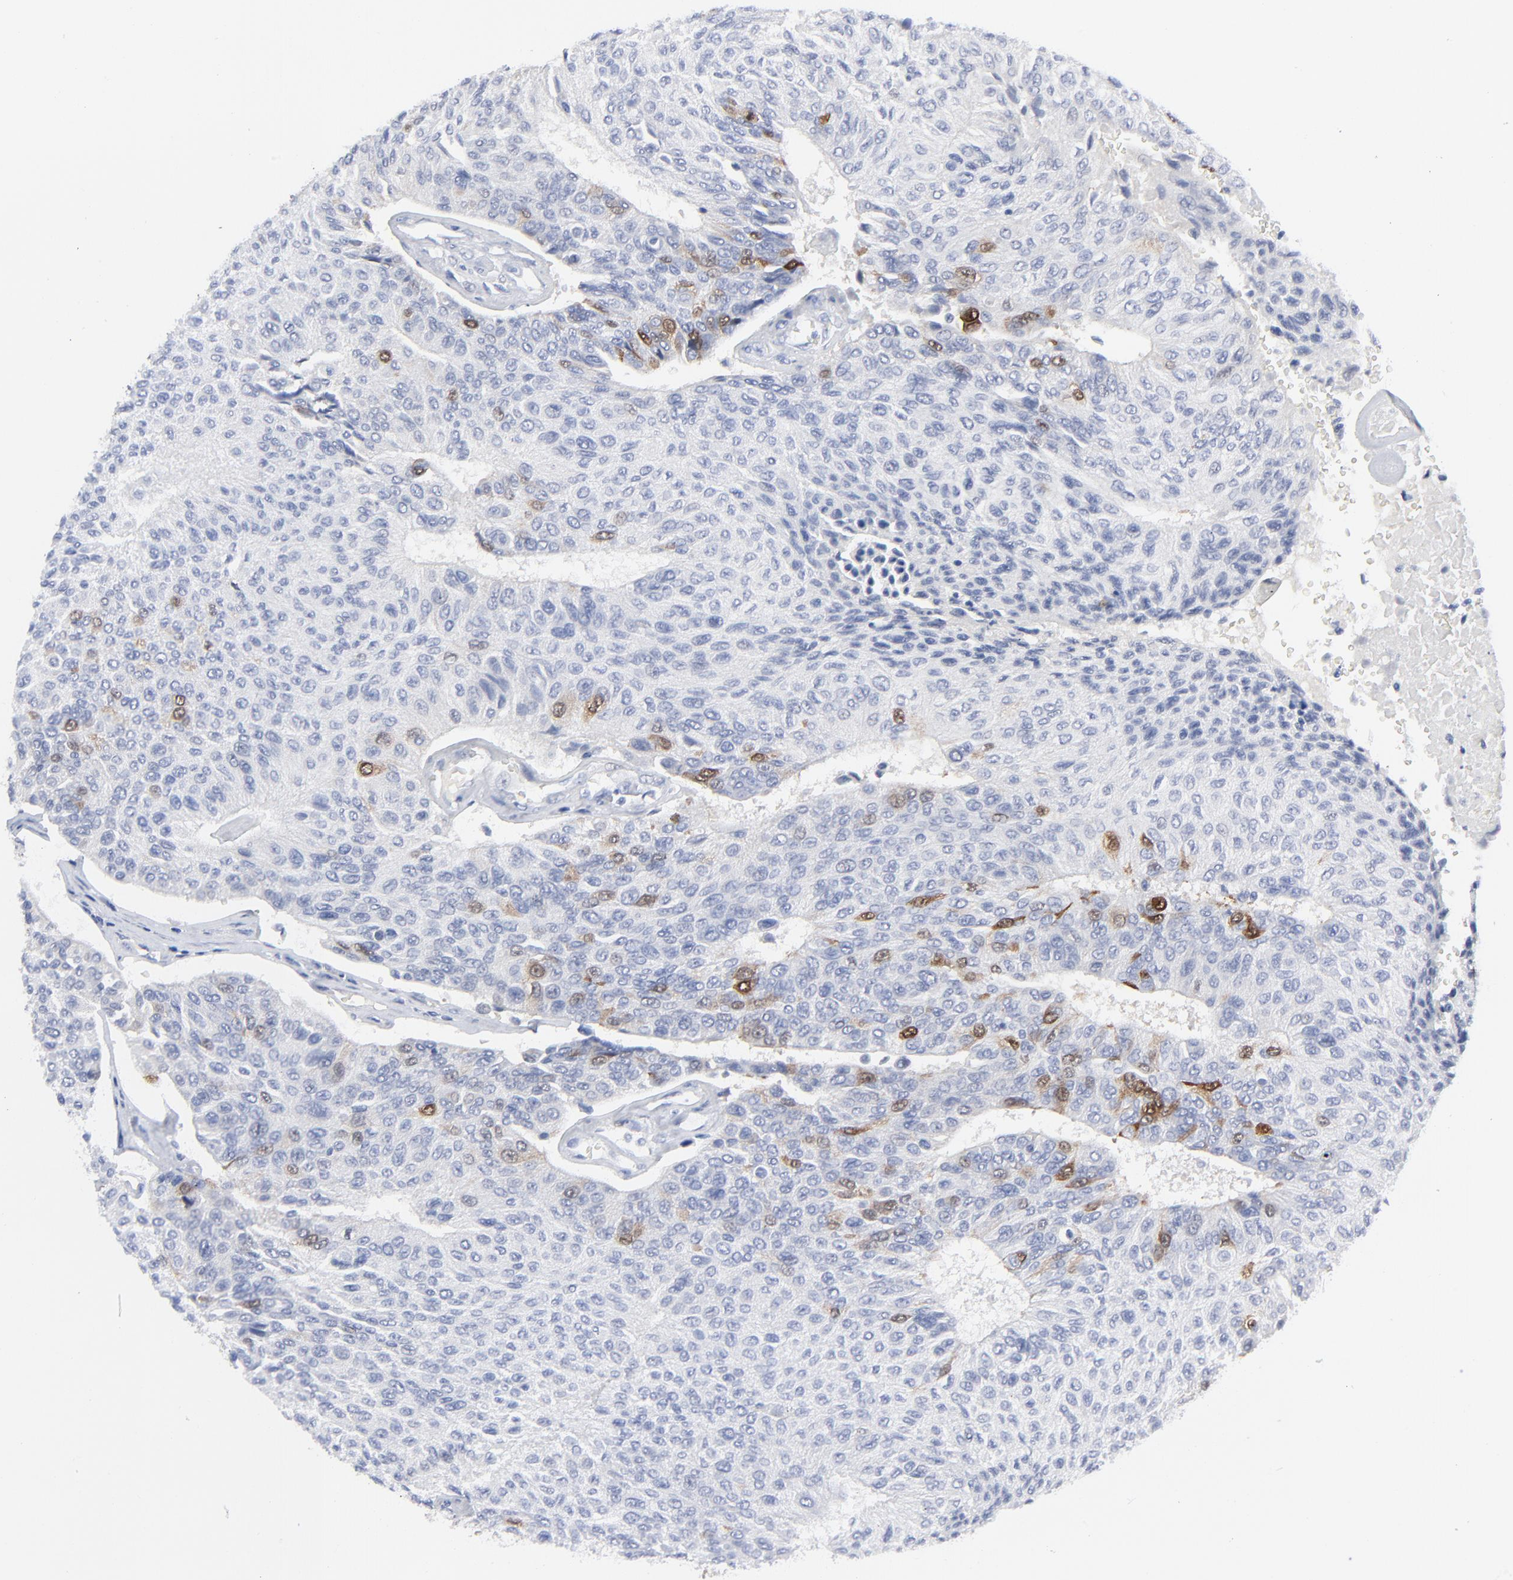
{"staining": {"intensity": "strong", "quantity": "<25%", "location": "cytoplasmic/membranous,nuclear"}, "tissue": "urothelial cancer", "cell_type": "Tumor cells", "image_type": "cancer", "snomed": [{"axis": "morphology", "description": "Urothelial carcinoma, High grade"}, {"axis": "topography", "description": "Urinary bladder"}], "caption": "Immunohistochemical staining of urothelial cancer reveals medium levels of strong cytoplasmic/membranous and nuclear protein expression in approximately <25% of tumor cells.", "gene": "CDK1", "patient": {"sex": "male", "age": 66}}